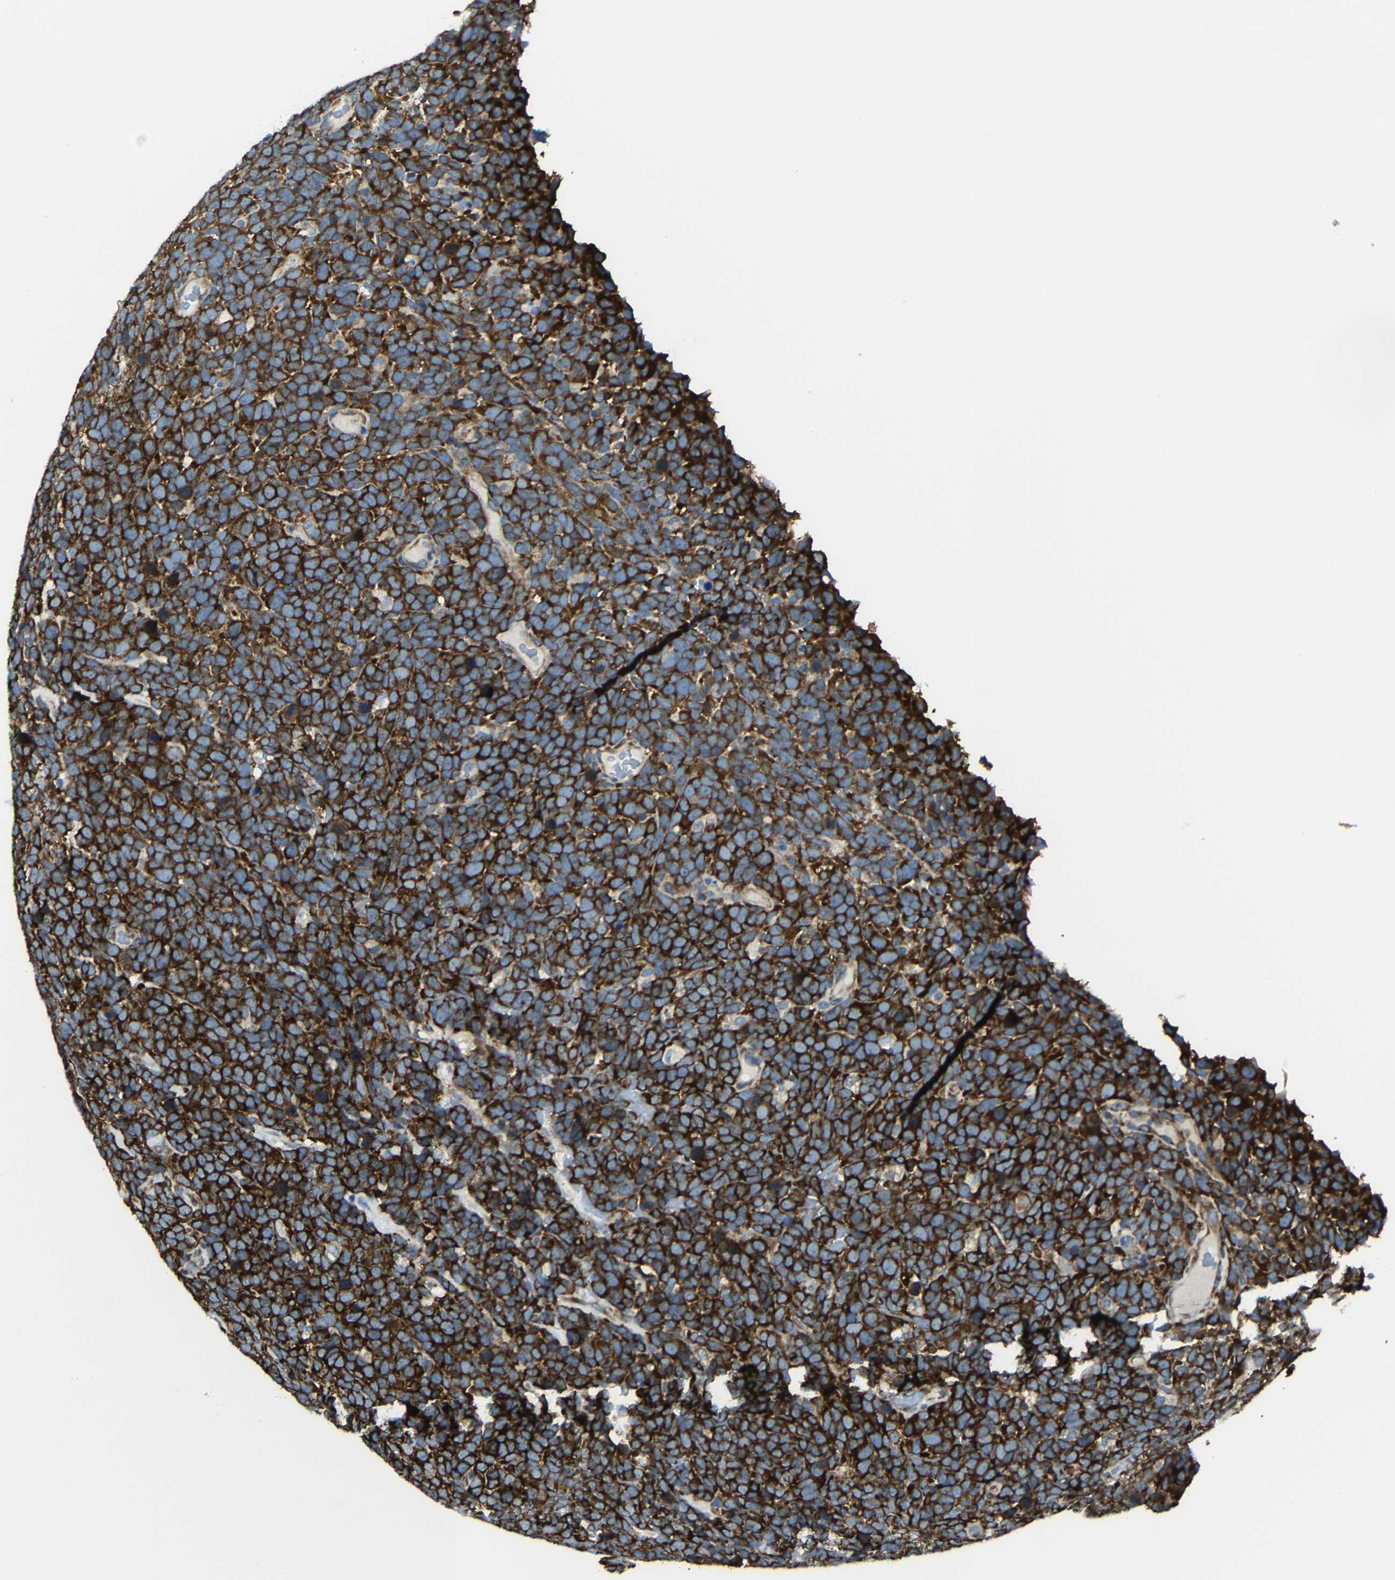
{"staining": {"intensity": "strong", "quantity": ">75%", "location": "cytoplasmic/membranous"}, "tissue": "urothelial cancer", "cell_type": "Tumor cells", "image_type": "cancer", "snomed": [{"axis": "morphology", "description": "Urothelial carcinoma, High grade"}, {"axis": "topography", "description": "Urinary bladder"}], "caption": "DAB (3,3'-diaminobenzidine) immunohistochemical staining of urothelial cancer exhibits strong cytoplasmic/membranous protein positivity in approximately >75% of tumor cells.", "gene": "G3BP2", "patient": {"sex": "female", "age": 82}}